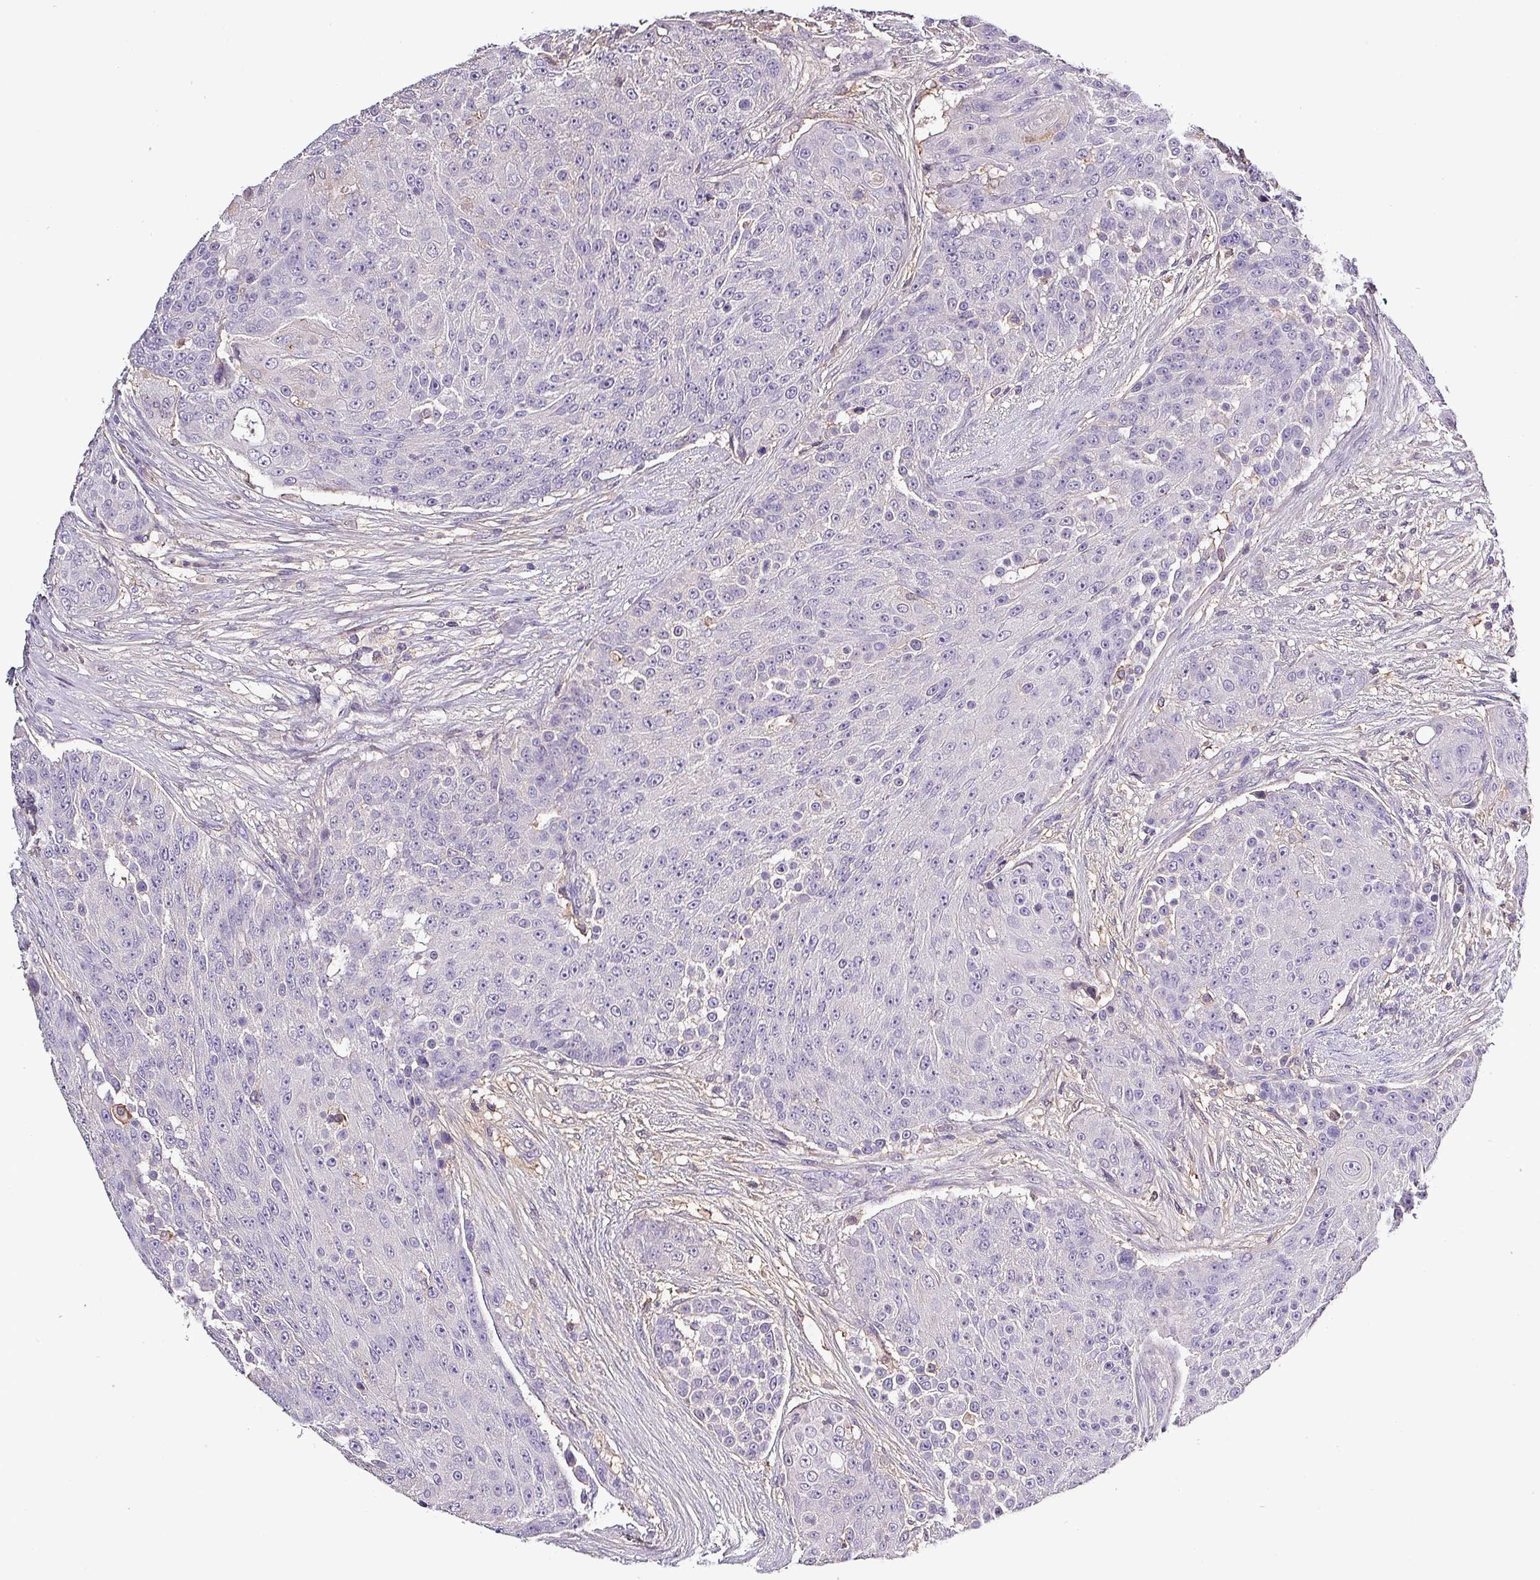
{"staining": {"intensity": "negative", "quantity": "none", "location": "none"}, "tissue": "urothelial cancer", "cell_type": "Tumor cells", "image_type": "cancer", "snomed": [{"axis": "morphology", "description": "Urothelial carcinoma, High grade"}, {"axis": "topography", "description": "Urinary bladder"}], "caption": "DAB (3,3'-diaminobenzidine) immunohistochemical staining of urothelial cancer reveals no significant positivity in tumor cells.", "gene": "HTRA4", "patient": {"sex": "female", "age": 63}}